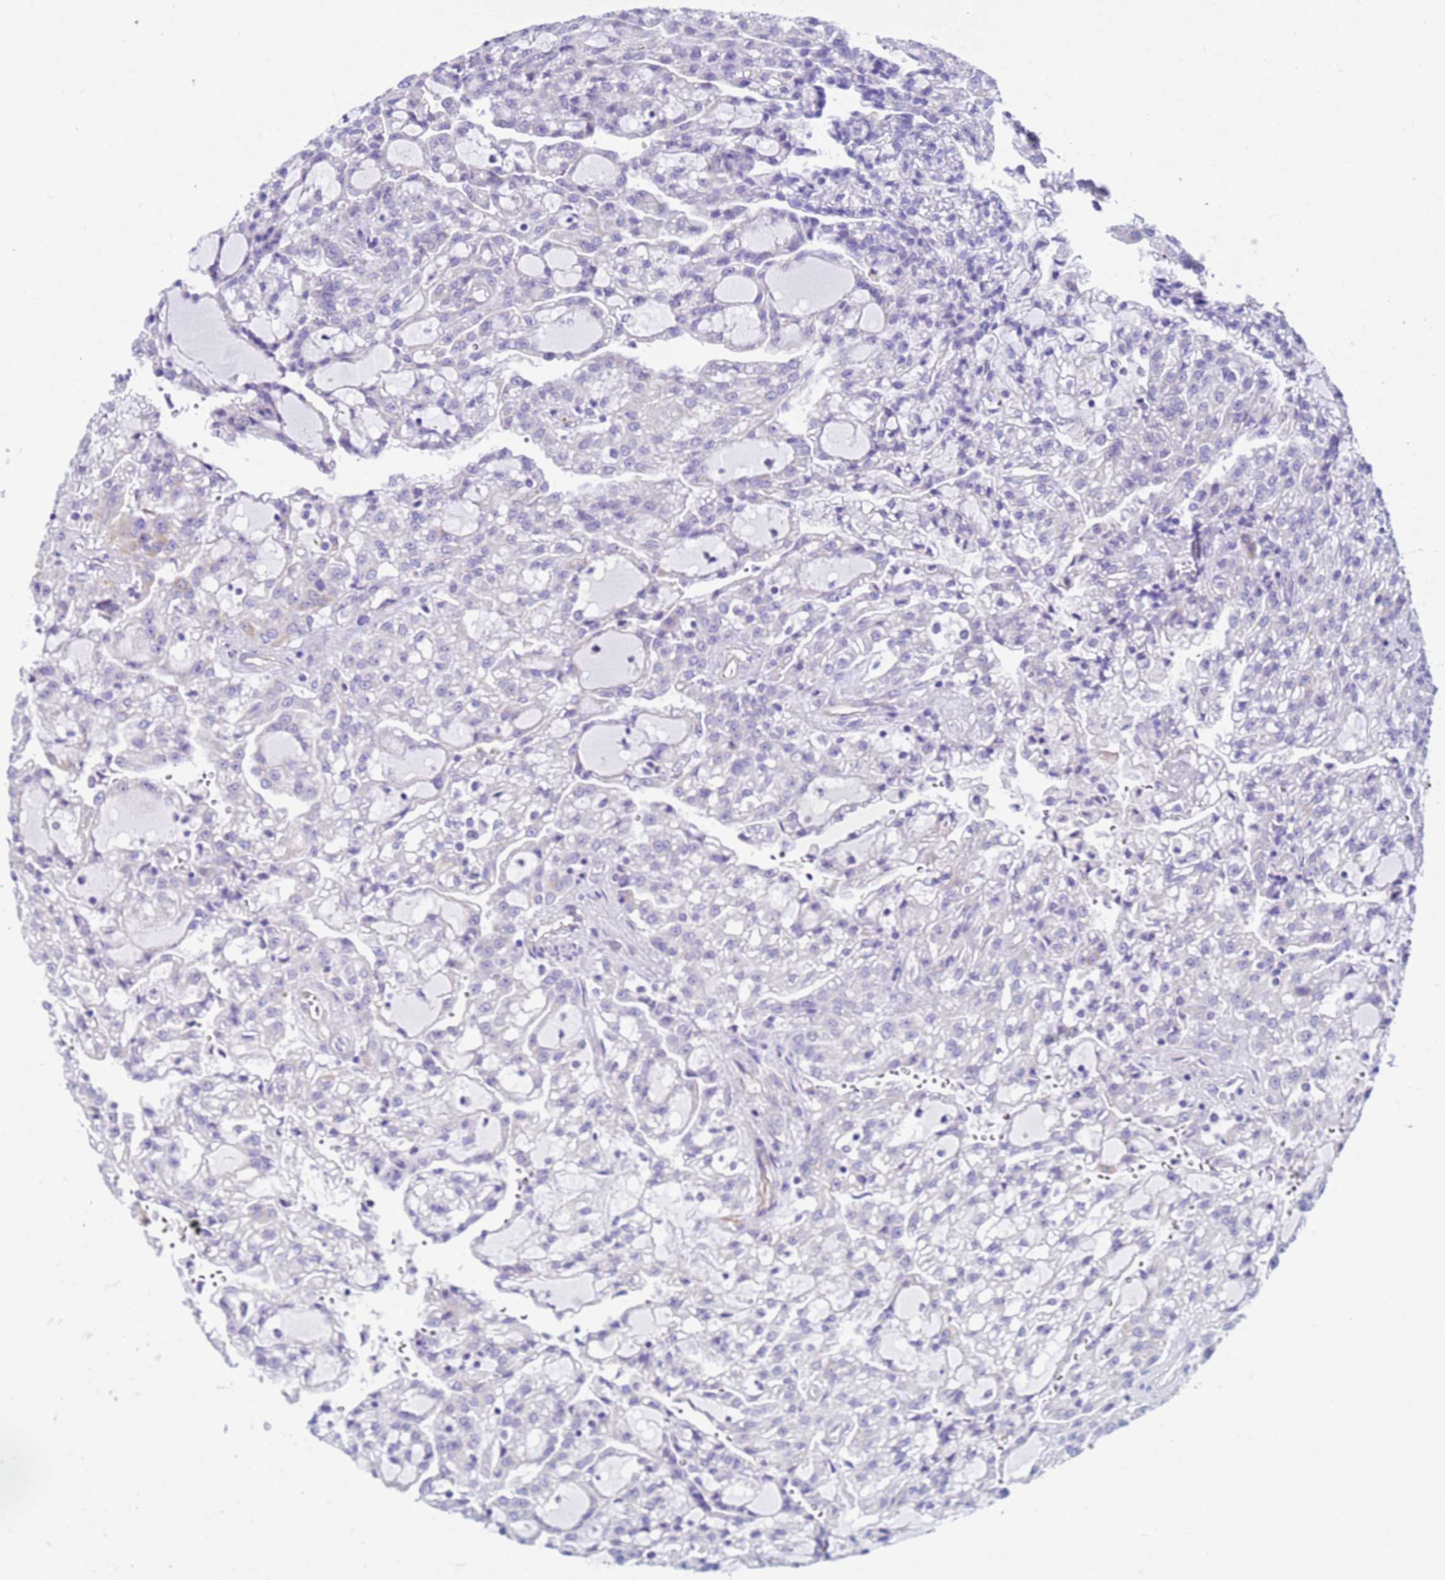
{"staining": {"intensity": "negative", "quantity": "none", "location": "none"}, "tissue": "renal cancer", "cell_type": "Tumor cells", "image_type": "cancer", "snomed": [{"axis": "morphology", "description": "Adenocarcinoma, NOS"}, {"axis": "topography", "description": "Kidney"}], "caption": "IHC of renal adenocarcinoma reveals no expression in tumor cells.", "gene": "UBXN2B", "patient": {"sex": "male", "age": 63}}